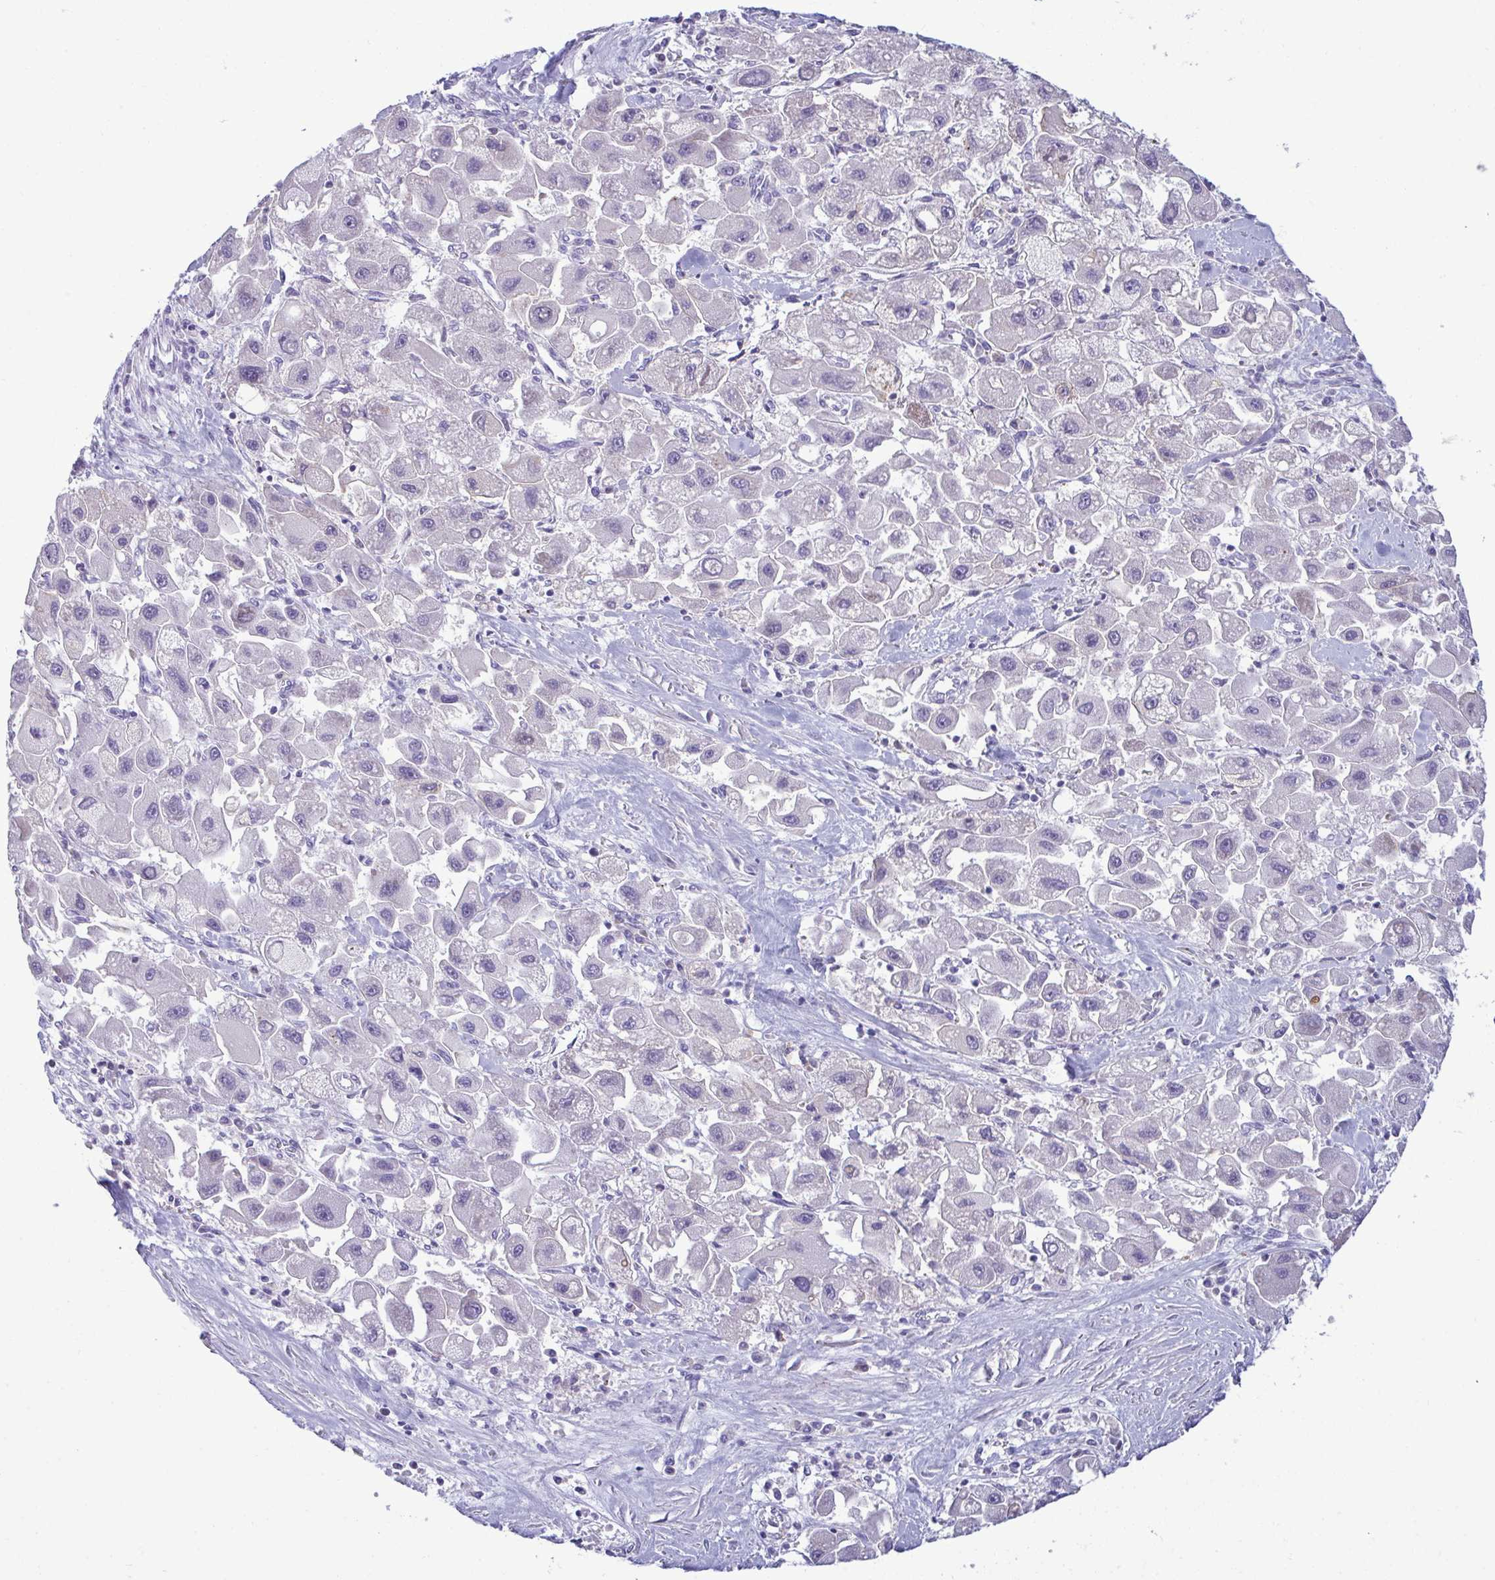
{"staining": {"intensity": "negative", "quantity": "none", "location": "none"}, "tissue": "liver cancer", "cell_type": "Tumor cells", "image_type": "cancer", "snomed": [{"axis": "morphology", "description": "Carcinoma, Hepatocellular, NOS"}, {"axis": "topography", "description": "Liver"}], "caption": "A photomicrograph of liver cancer stained for a protein reveals no brown staining in tumor cells.", "gene": "RGPD5", "patient": {"sex": "male", "age": 24}}